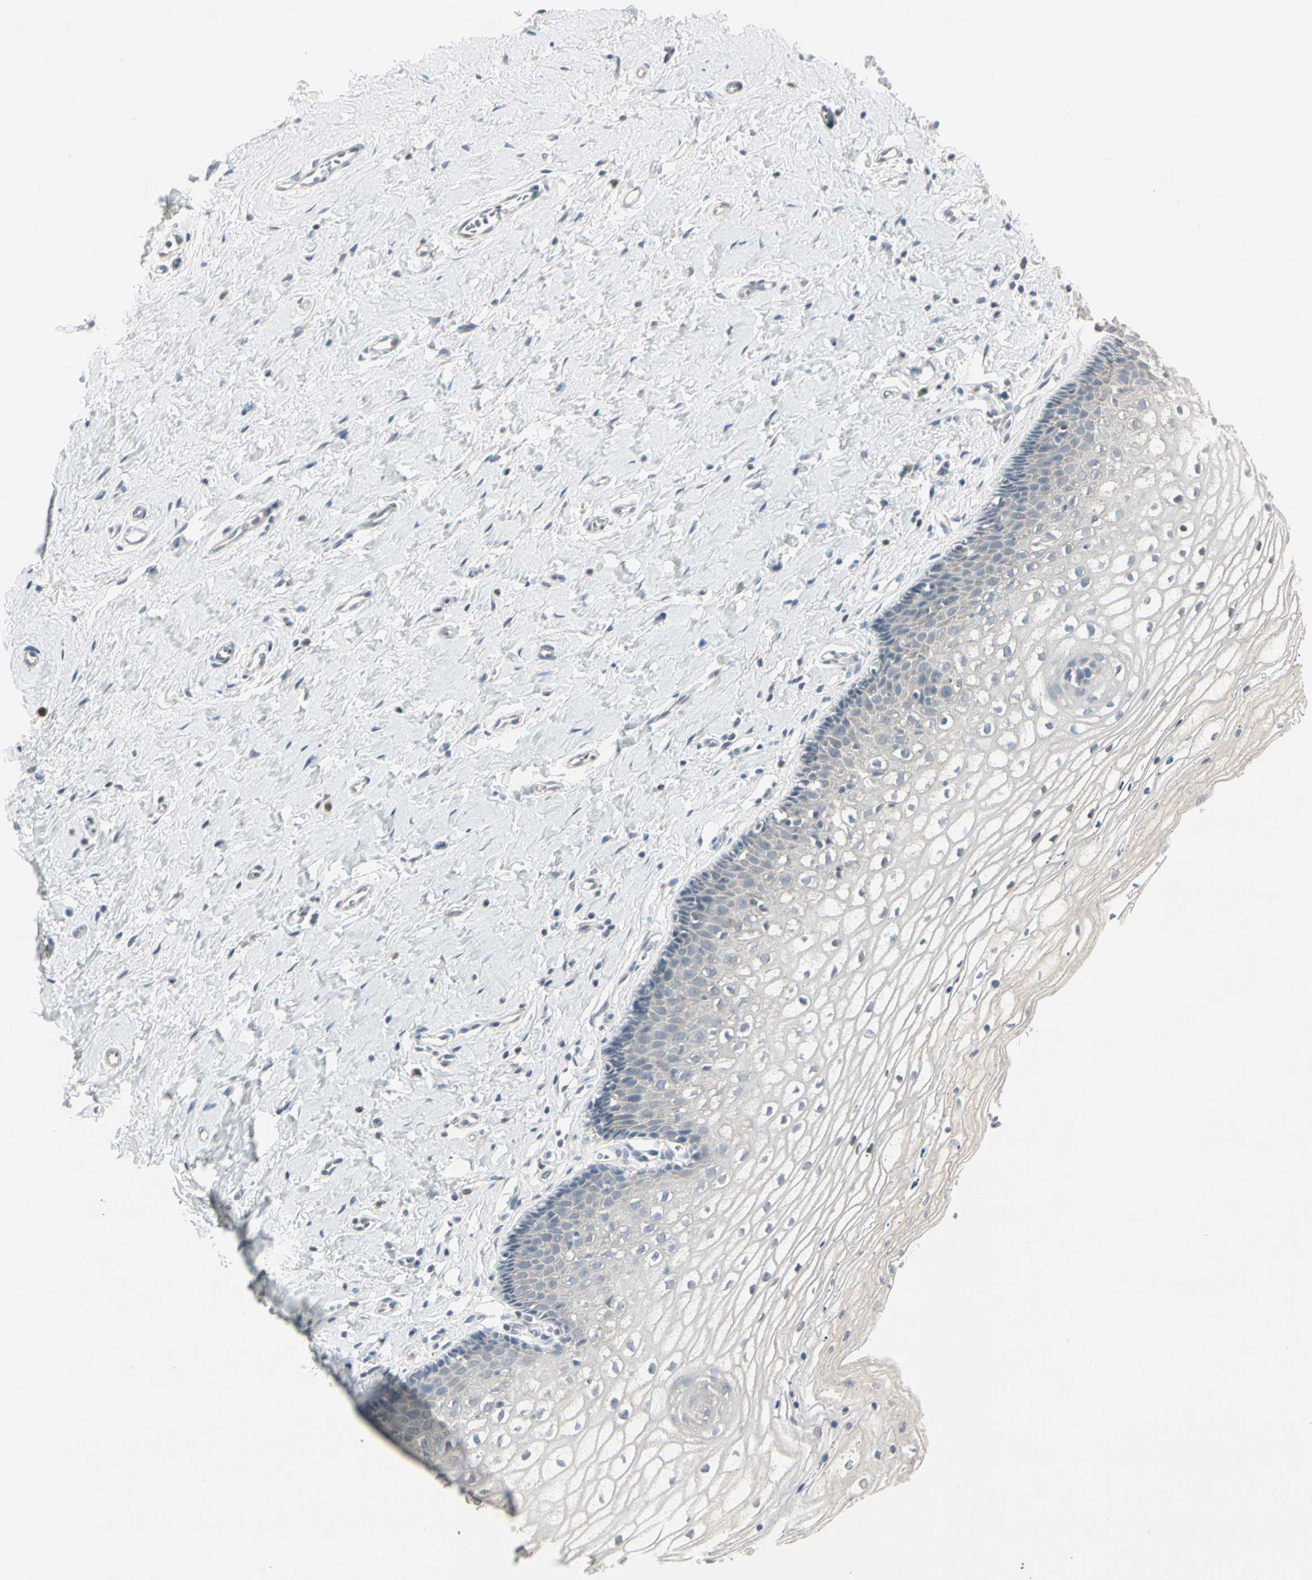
{"staining": {"intensity": "weak", "quantity": "<25%", "location": "cytoplasmic/membranous"}, "tissue": "vagina", "cell_type": "Squamous epithelial cells", "image_type": "normal", "snomed": [{"axis": "morphology", "description": "Normal tissue, NOS"}, {"axis": "topography", "description": "Soft tissue"}, {"axis": "topography", "description": "Vagina"}], "caption": "Benign vagina was stained to show a protein in brown. There is no significant staining in squamous epithelial cells. The staining is performed using DAB (3,3'-diaminobenzidine) brown chromogen with nuclei counter-stained in using hematoxylin.", "gene": "DMPK", "patient": {"sex": "female", "age": 61}}